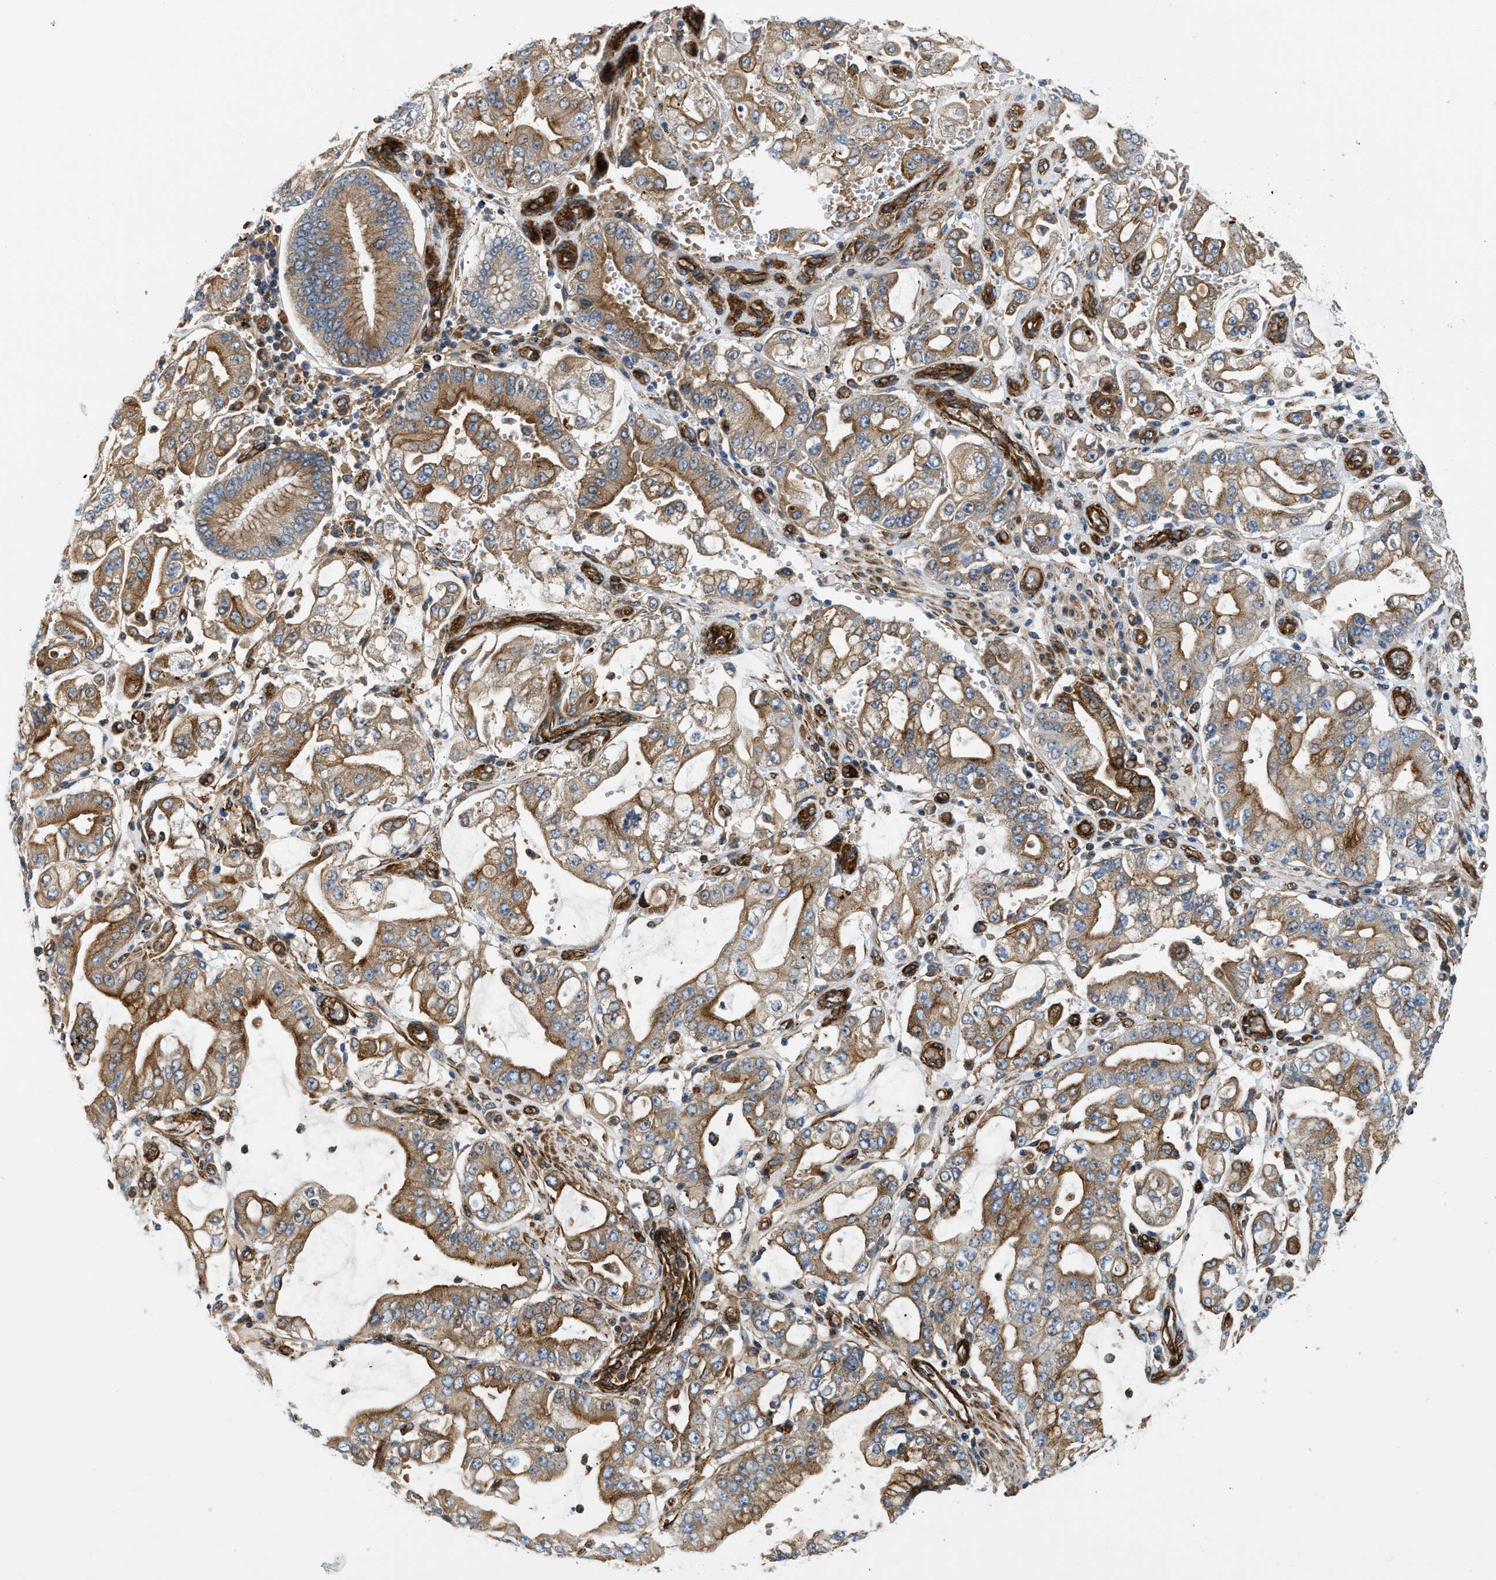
{"staining": {"intensity": "moderate", "quantity": ">75%", "location": "cytoplasmic/membranous"}, "tissue": "stomach cancer", "cell_type": "Tumor cells", "image_type": "cancer", "snomed": [{"axis": "morphology", "description": "Adenocarcinoma, NOS"}, {"axis": "topography", "description": "Stomach"}], "caption": "This is a histology image of immunohistochemistry (IHC) staining of stomach adenocarcinoma, which shows moderate expression in the cytoplasmic/membranous of tumor cells.", "gene": "HIP1", "patient": {"sex": "male", "age": 76}}